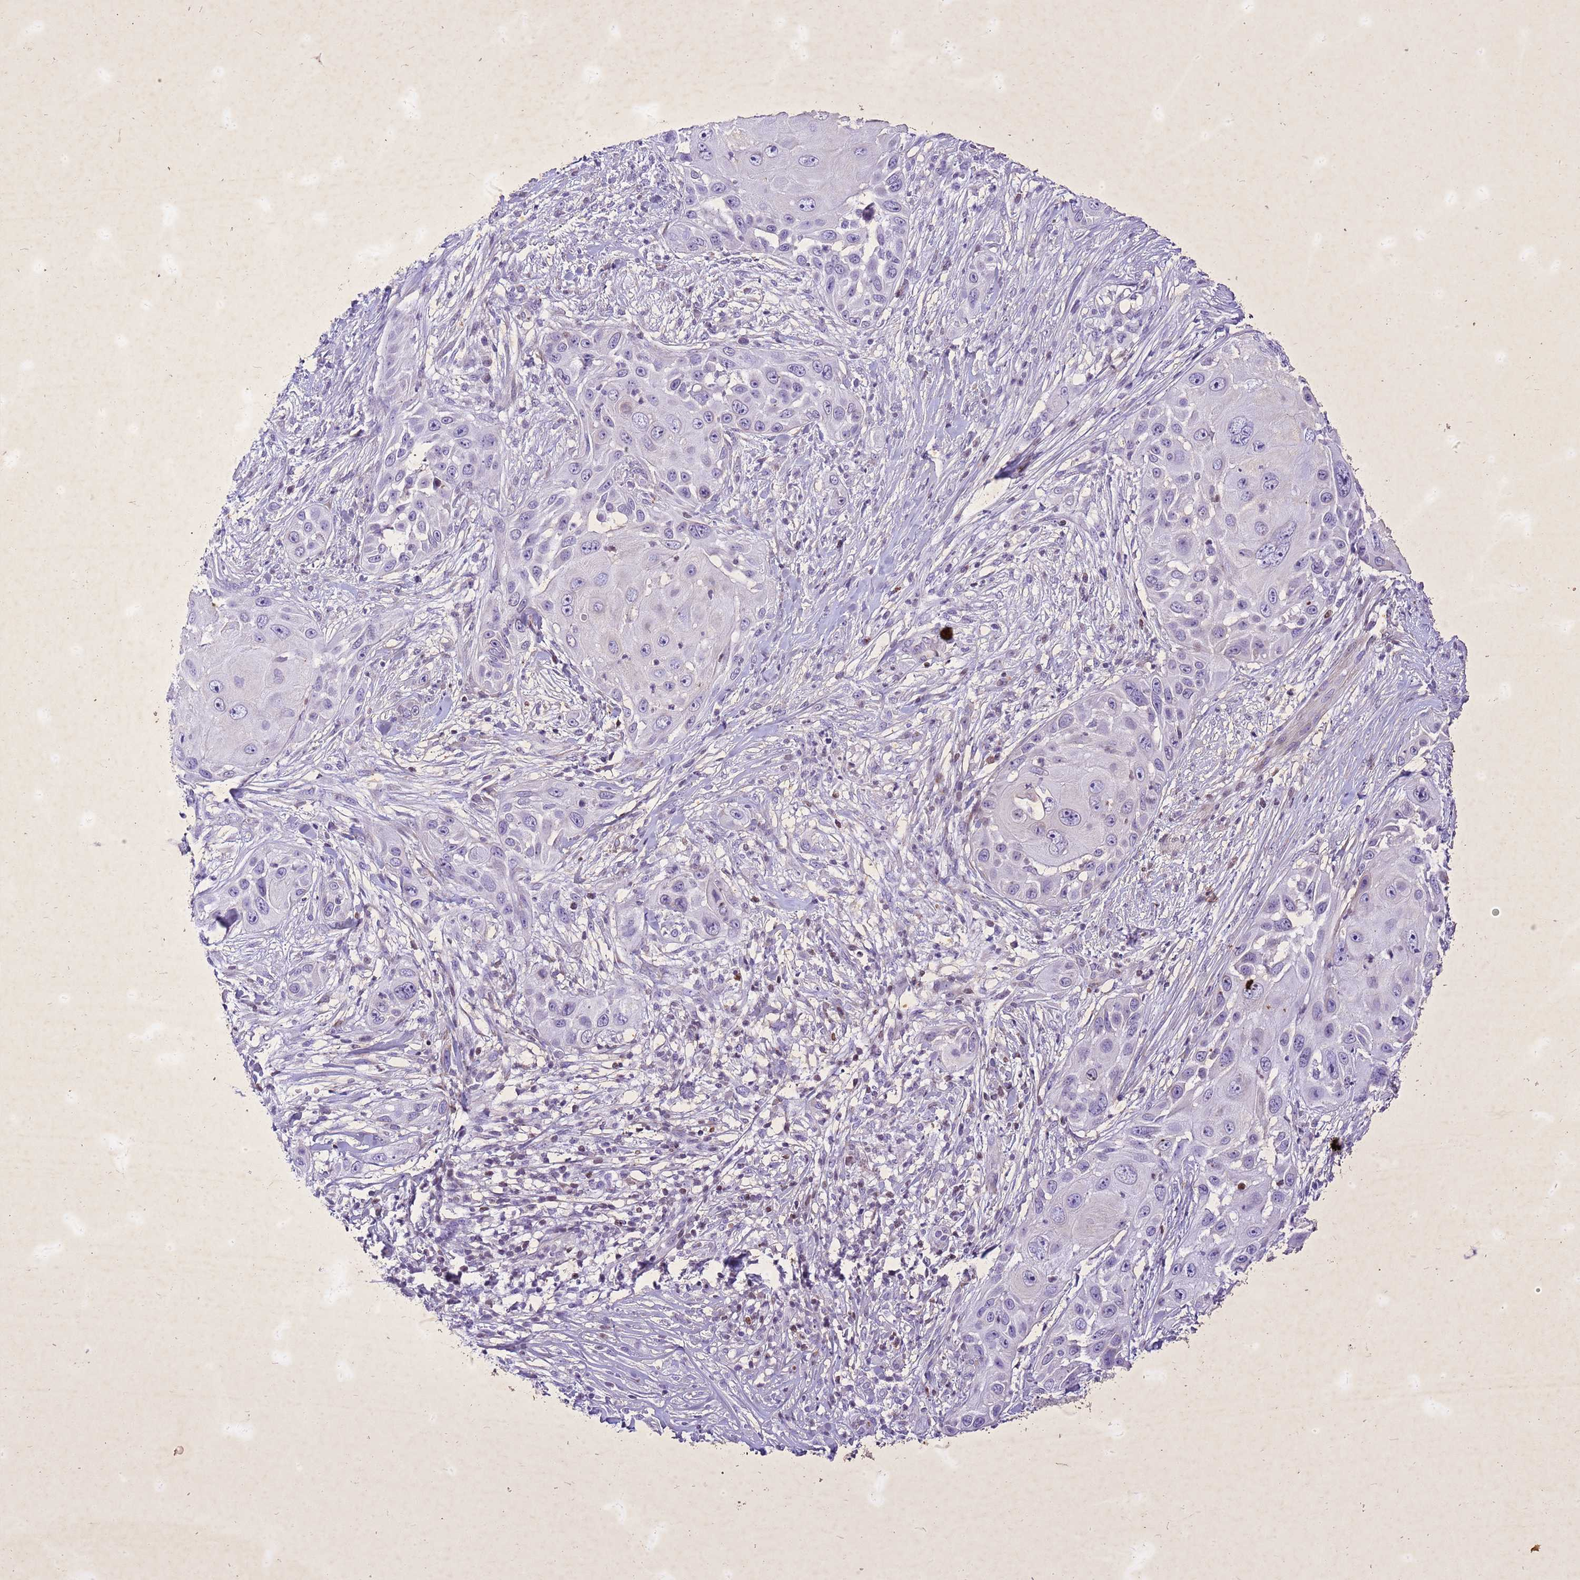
{"staining": {"intensity": "negative", "quantity": "none", "location": "none"}, "tissue": "skin cancer", "cell_type": "Tumor cells", "image_type": "cancer", "snomed": [{"axis": "morphology", "description": "Squamous cell carcinoma, NOS"}, {"axis": "topography", "description": "Skin"}], "caption": "Tumor cells are negative for protein expression in human squamous cell carcinoma (skin).", "gene": "COPS9", "patient": {"sex": "female", "age": 44}}